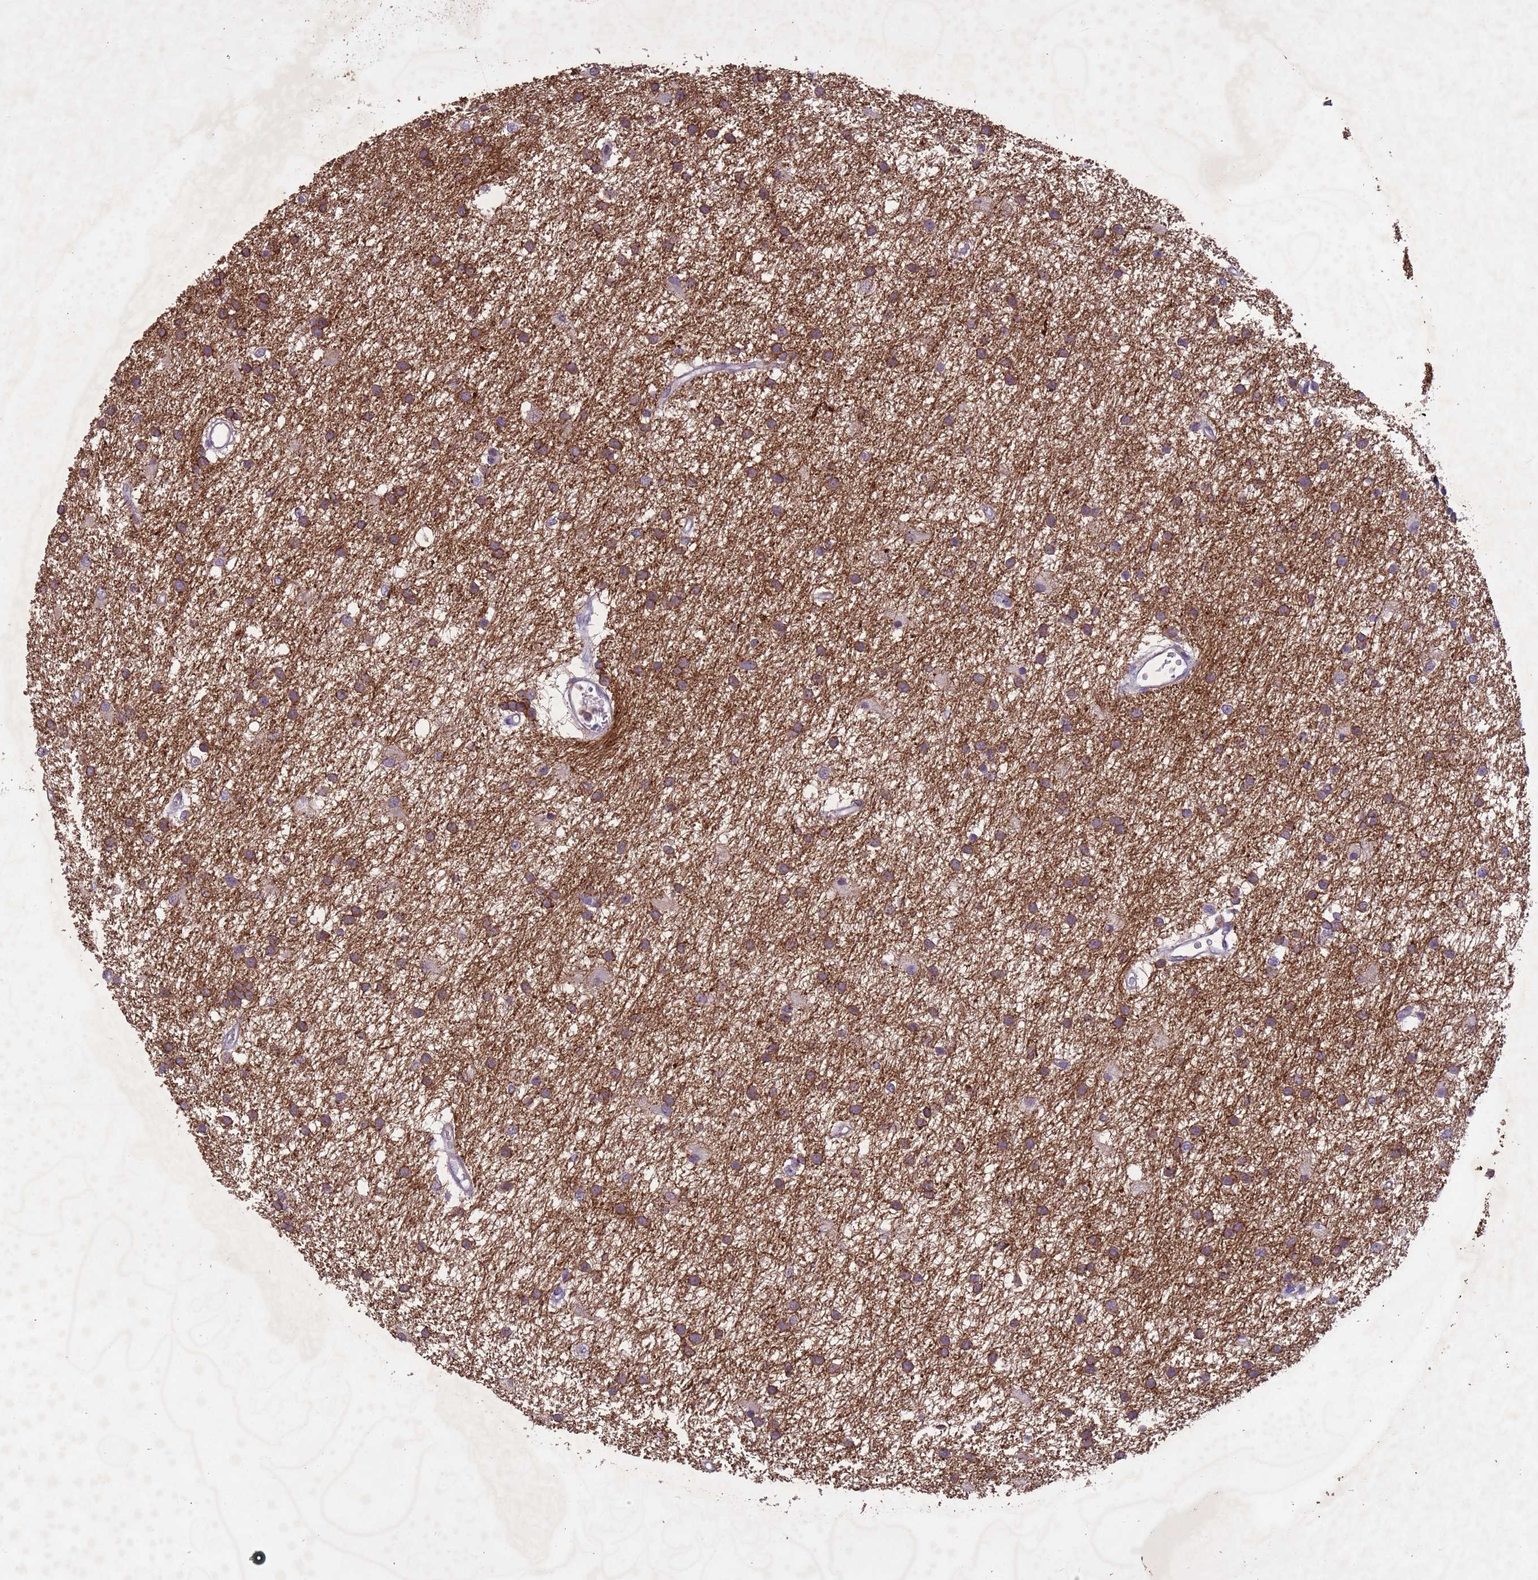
{"staining": {"intensity": "moderate", "quantity": ">75%", "location": "cytoplasmic/membranous"}, "tissue": "glioma", "cell_type": "Tumor cells", "image_type": "cancer", "snomed": [{"axis": "morphology", "description": "Glioma, malignant, High grade"}, {"axis": "topography", "description": "Brain"}], "caption": "This histopathology image demonstrates malignant high-grade glioma stained with IHC to label a protein in brown. The cytoplasmic/membranous of tumor cells show moderate positivity for the protein. Nuclei are counter-stained blue.", "gene": "NLRP11", "patient": {"sex": "male", "age": 77}}